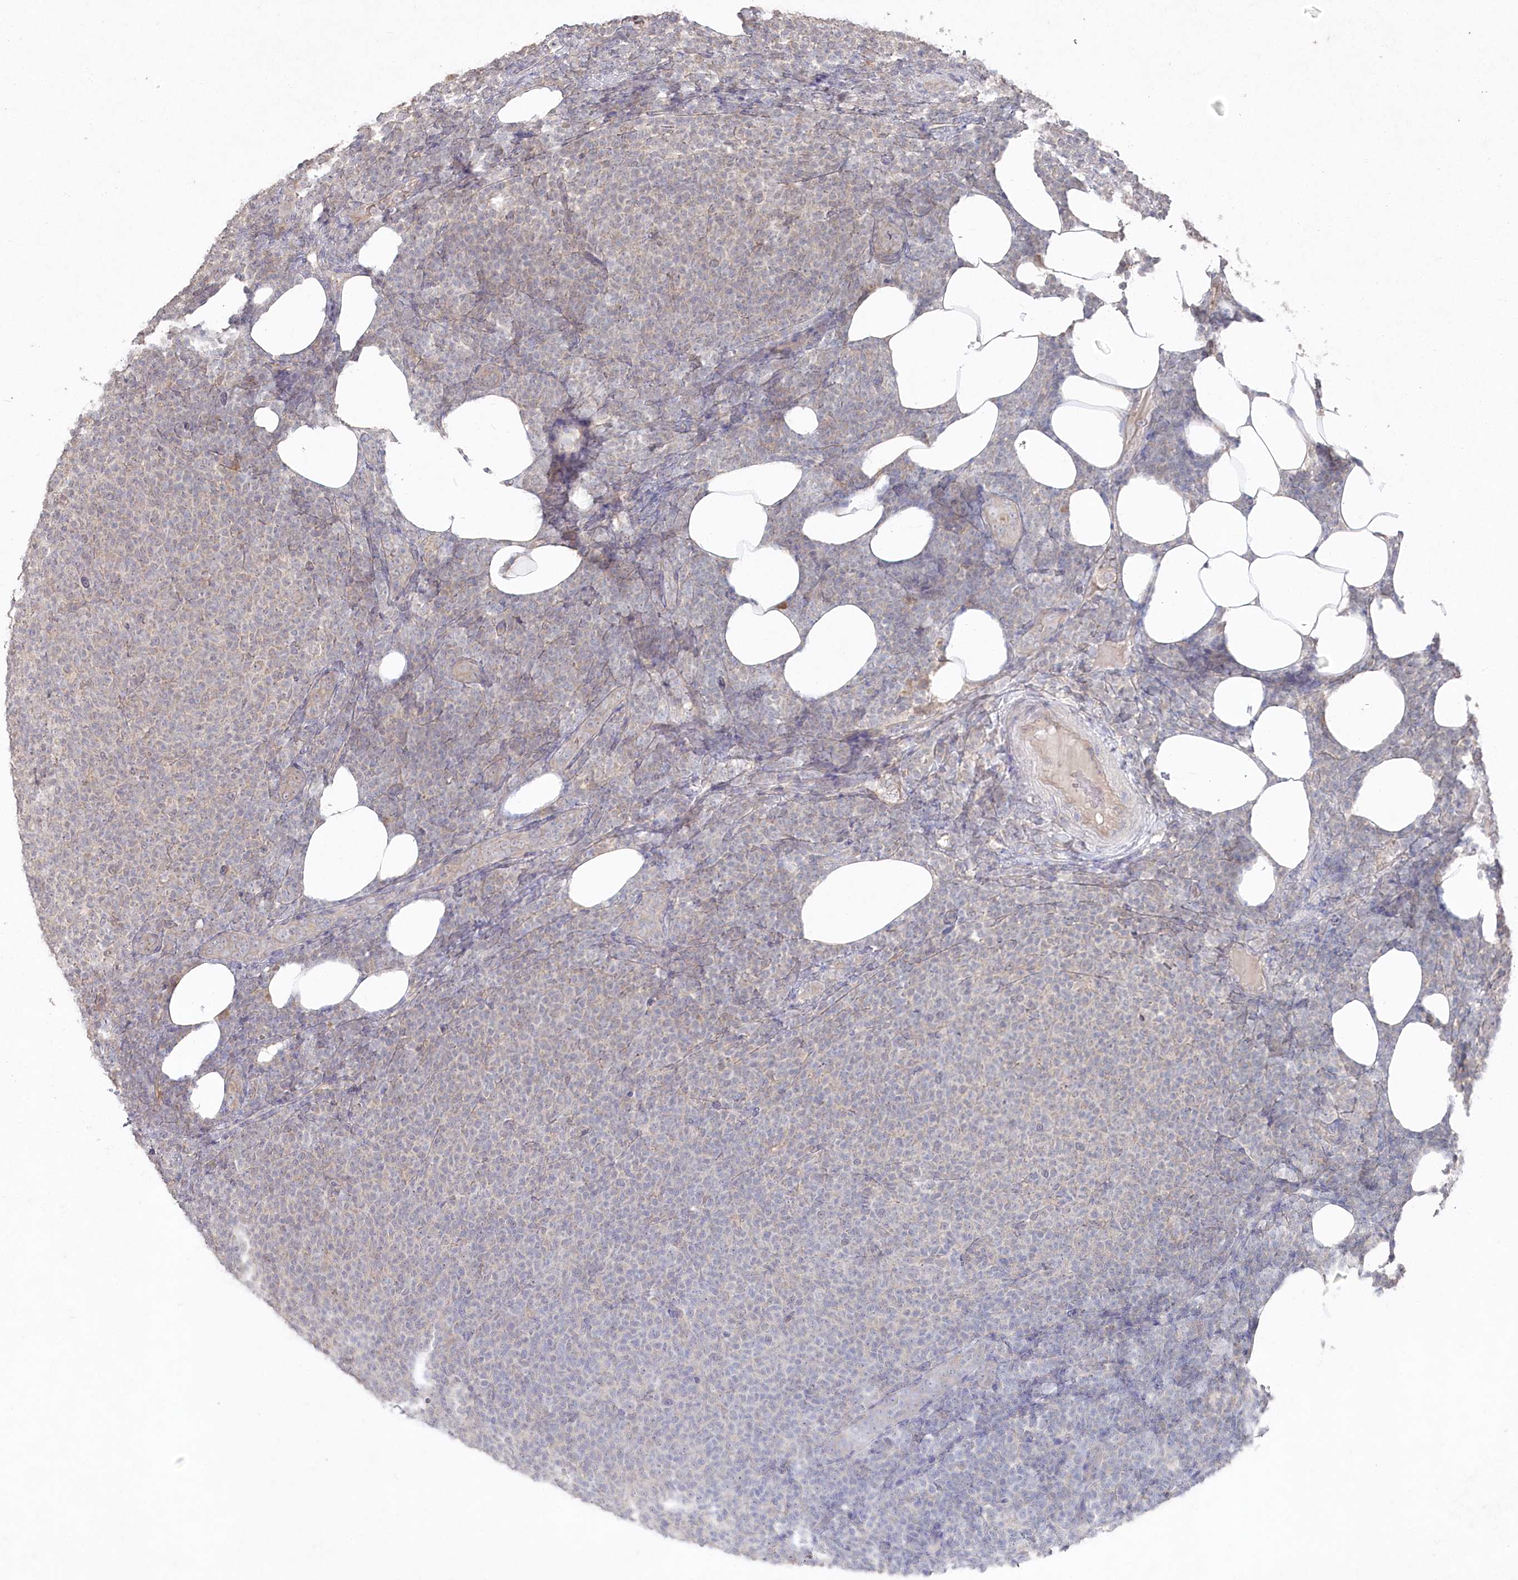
{"staining": {"intensity": "negative", "quantity": "none", "location": "none"}, "tissue": "lymphoma", "cell_type": "Tumor cells", "image_type": "cancer", "snomed": [{"axis": "morphology", "description": "Malignant lymphoma, non-Hodgkin's type, Low grade"}, {"axis": "topography", "description": "Lymph node"}], "caption": "DAB (3,3'-diaminobenzidine) immunohistochemical staining of lymphoma exhibits no significant expression in tumor cells.", "gene": "TGFBRAP1", "patient": {"sex": "male", "age": 66}}